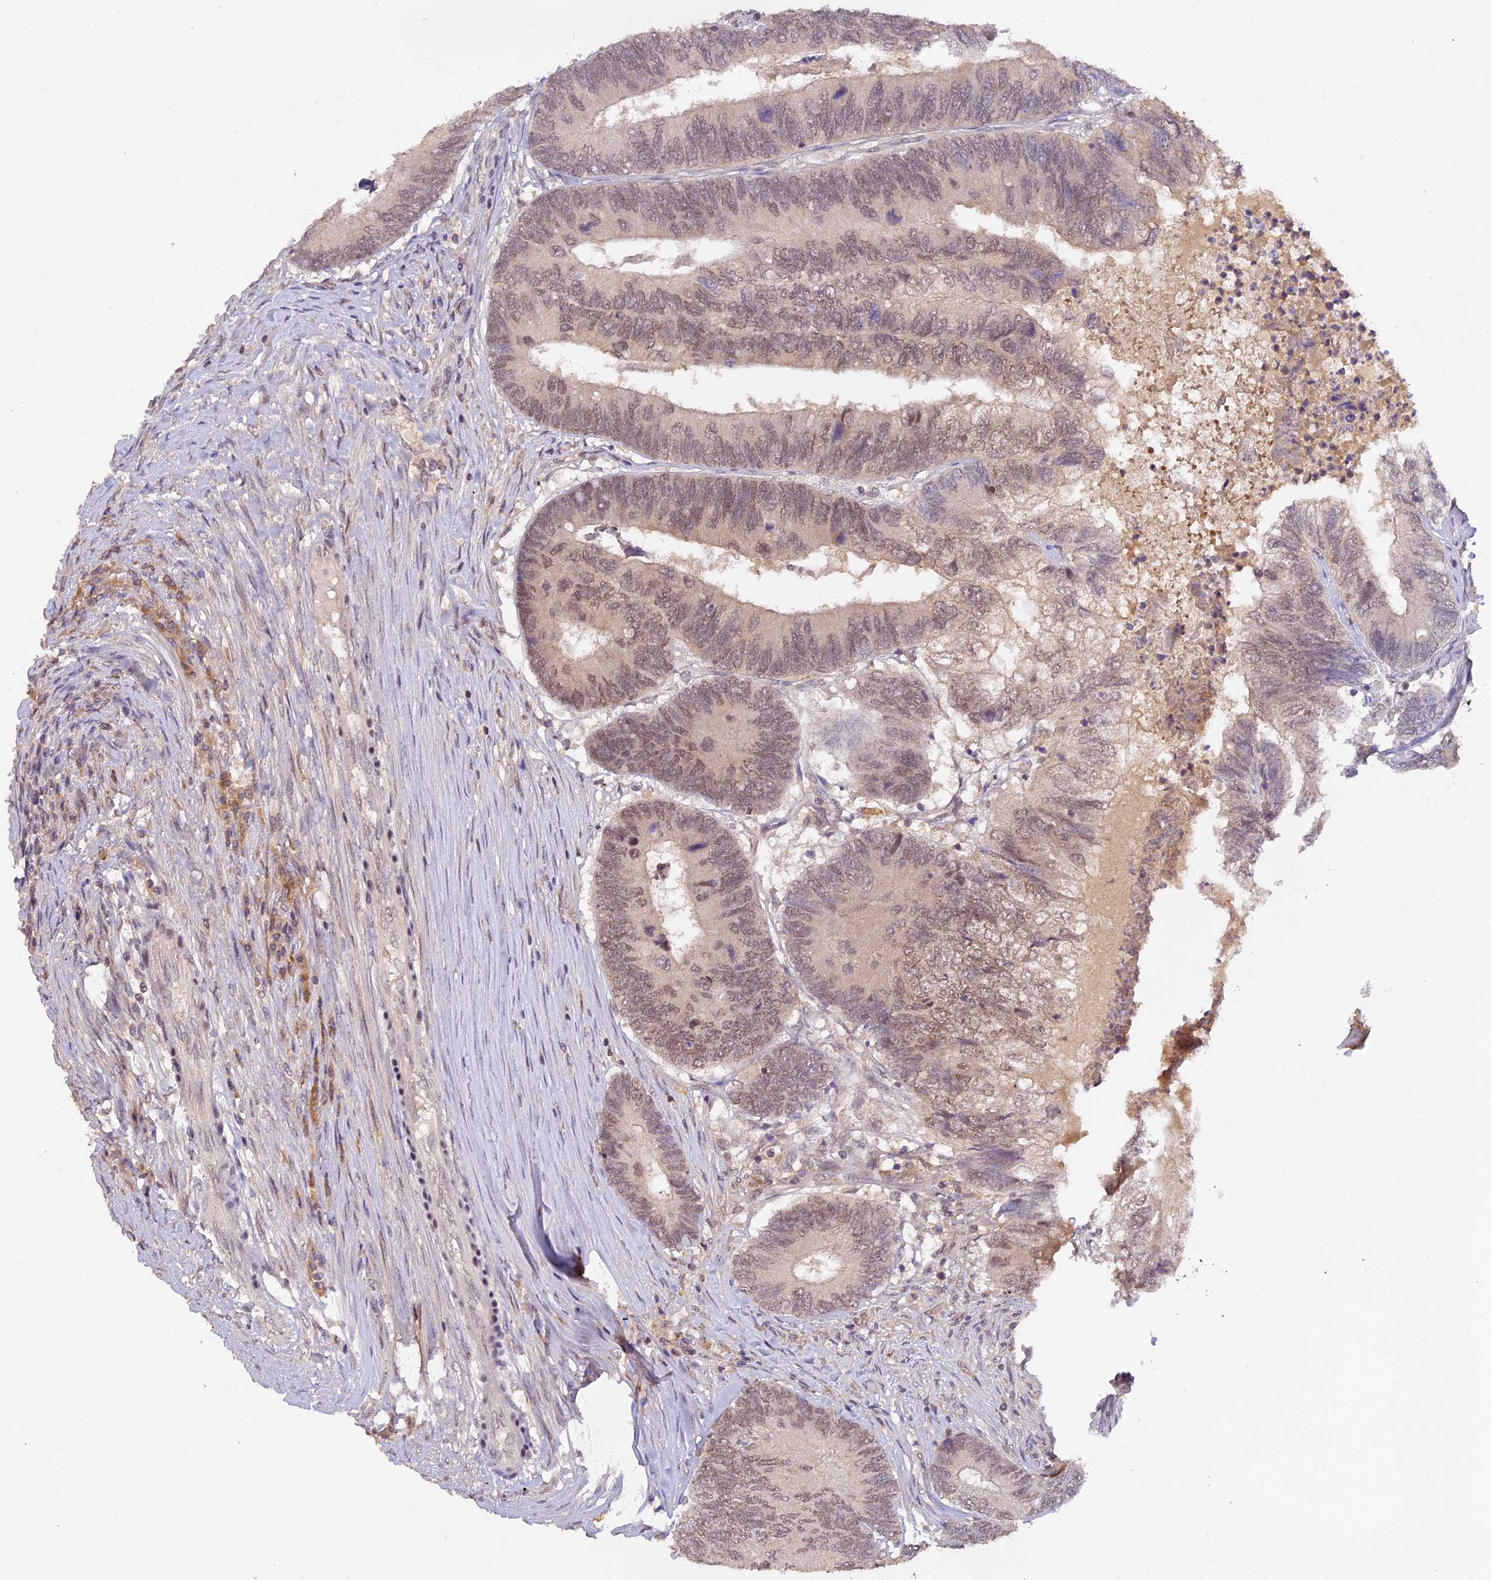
{"staining": {"intensity": "weak", "quantity": ">75%", "location": "nuclear"}, "tissue": "colorectal cancer", "cell_type": "Tumor cells", "image_type": "cancer", "snomed": [{"axis": "morphology", "description": "Adenocarcinoma, NOS"}, {"axis": "topography", "description": "Colon"}], "caption": "Protein expression analysis of human colorectal cancer reveals weak nuclear expression in approximately >75% of tumor cells. Ihc stains the protein of interest in brown and the nuclei are stained blue.", "gene": "ZNF436", "patient": {"sex": "female", "age": 67}}